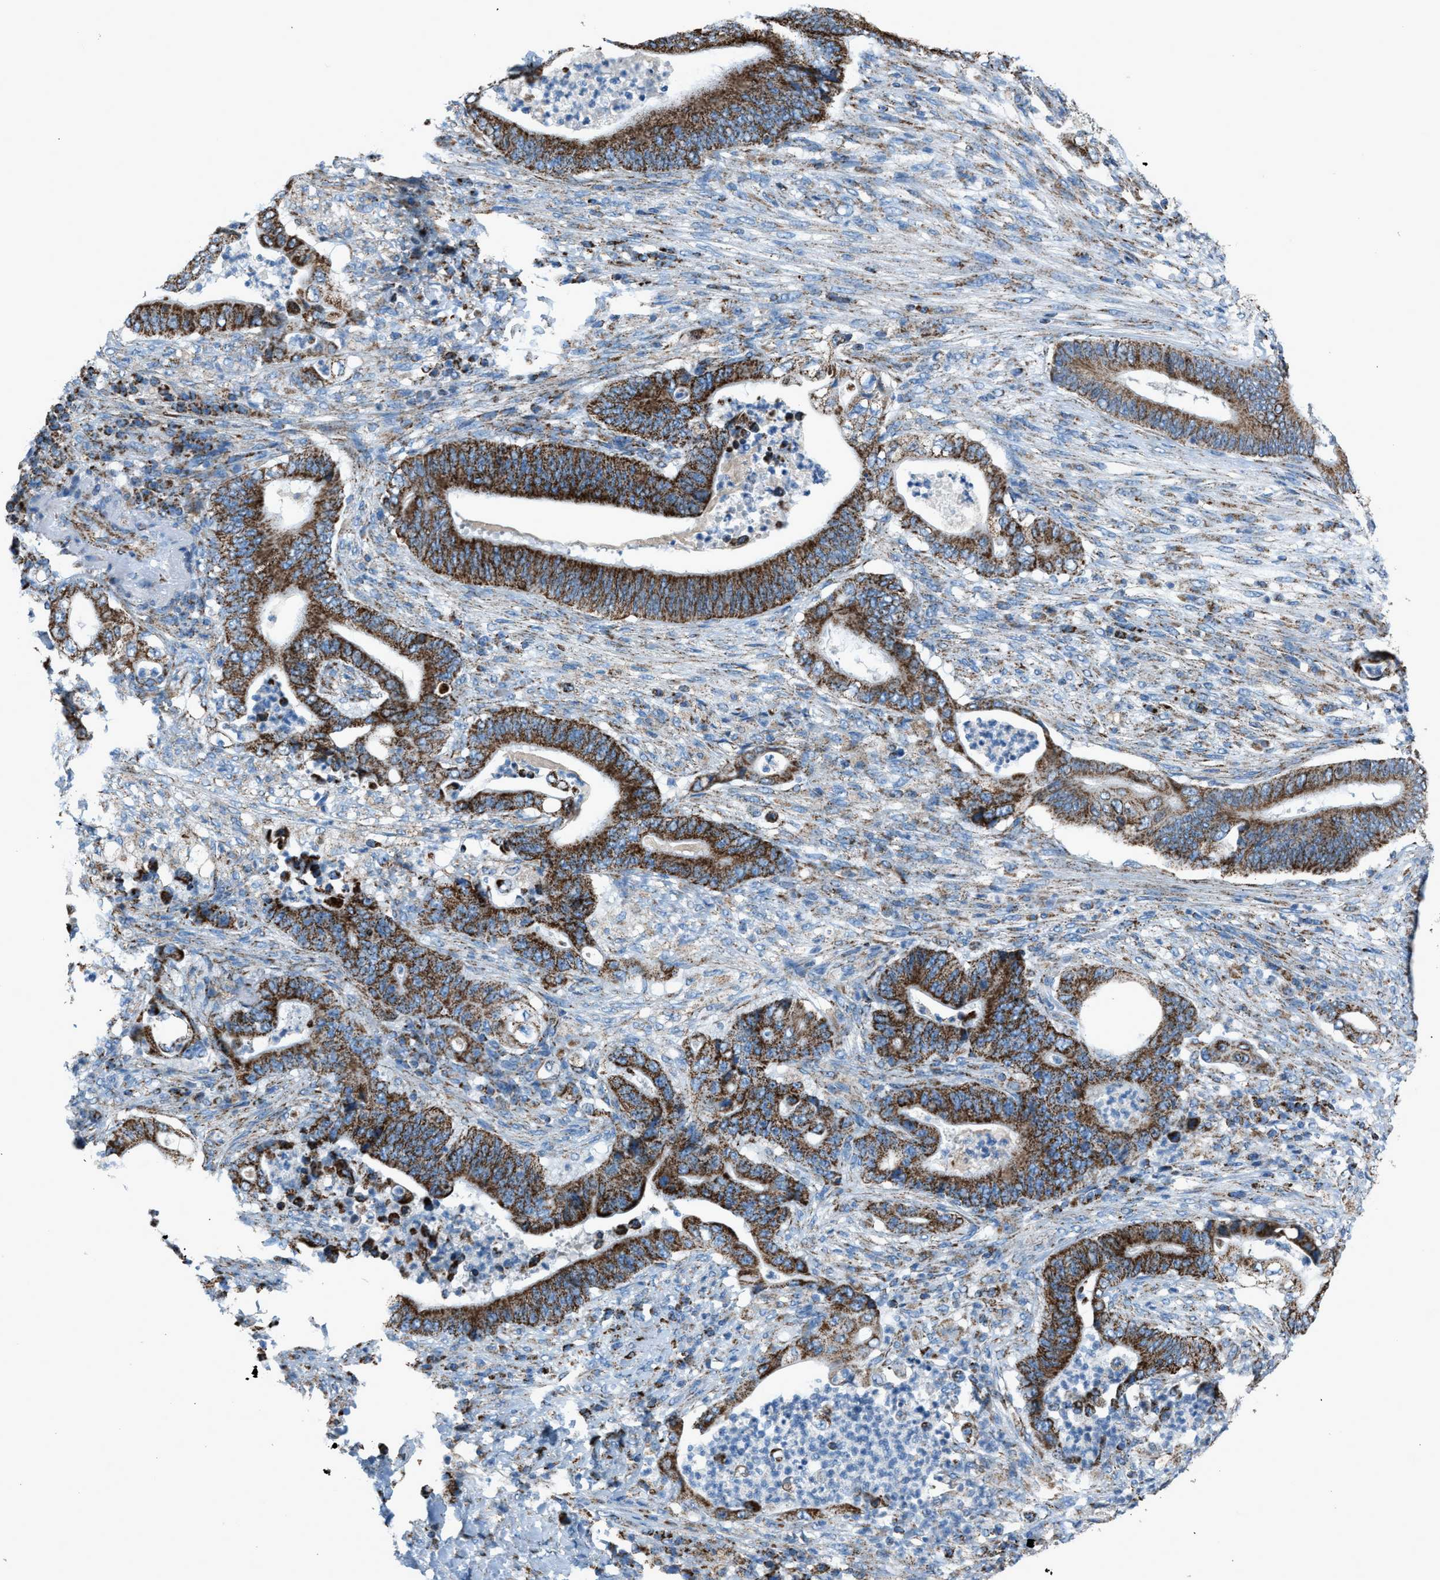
{"staining": {"intensity": "strong", "quantity": ">75%", "location": "cytoplasmic/membranous"}, "tissue": "stomach cancer", "cell_type": "Tumor cells", "image_type": "cancer", "snomed": [{"axis": "morphology", "description": "Adenocarcinoma, NOS"}, {"axis": "topography", "description": "Stomach"}], "caption": "Stomach adenocarcinoma stained with a brown dye displays strong cytoplasmic/membranous positive positivity in approximately >75% of tumor cells.", "gene": "MDH2", "patient": {"sex": "female", "age": 73}}